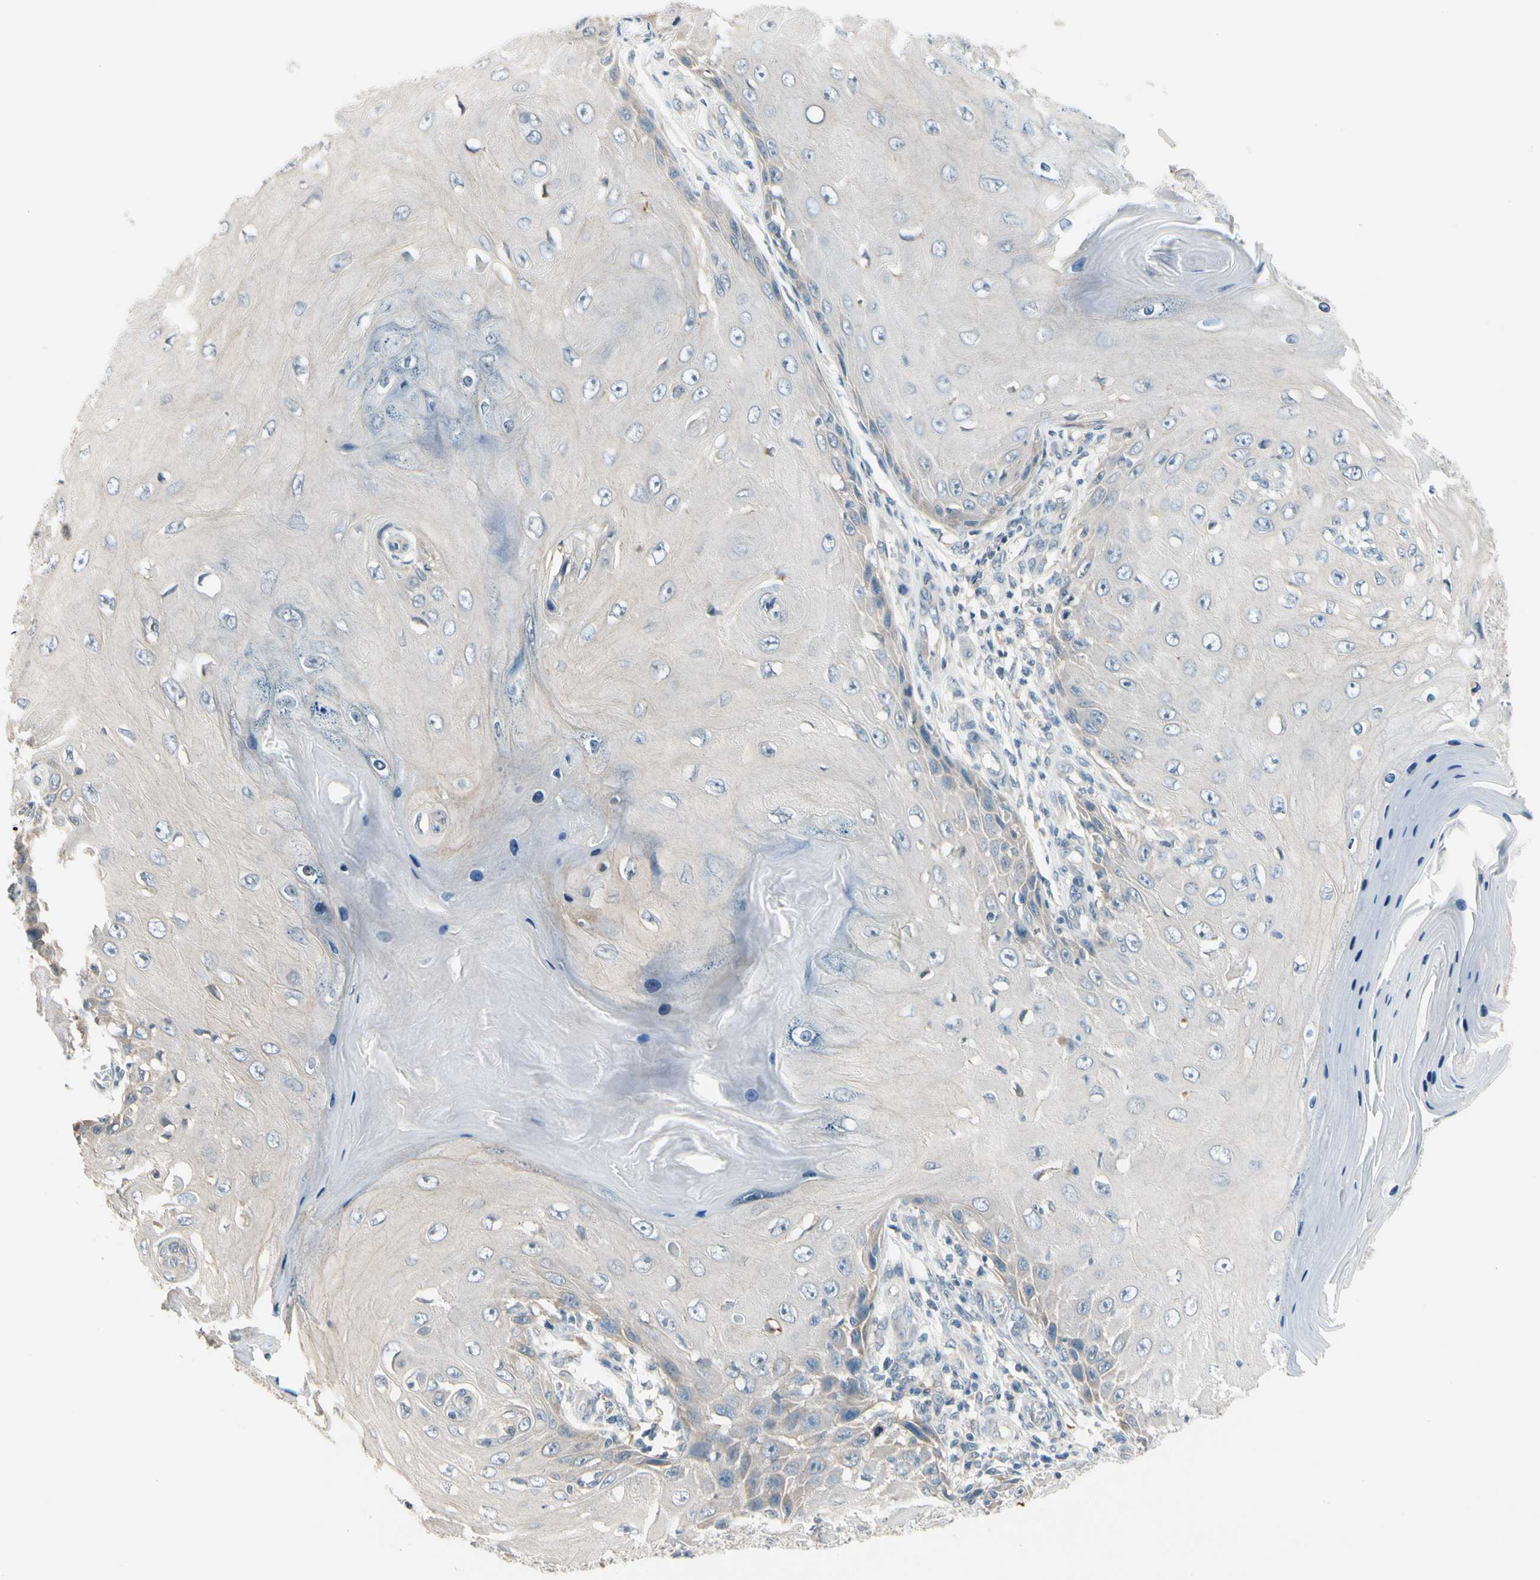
{"staining": {"intensity": "weak", "quantity": "<25%", "location": "cytoplasmic/membranous"}, "tissue": "skin cancer", "cell_type": "Tumor cells", "image_type": "cancer", "snomed": [{"axis": "morphology", "description": "Squamous cell carcinoma, NOS"}, {"axis": "topography", "description": "Skin"}], "caption": "High power microscopy histopathology image of an immunohistochemistry image of skin squamous cell carcinoma, revealing no significant positivity in tumor cells. The staining is performed using DAB brown chromogen with nuclei counter-stained in using hematoxylin.", "gene": "PIP5K1B", "patient": {"sex": "female", "age": 73}}